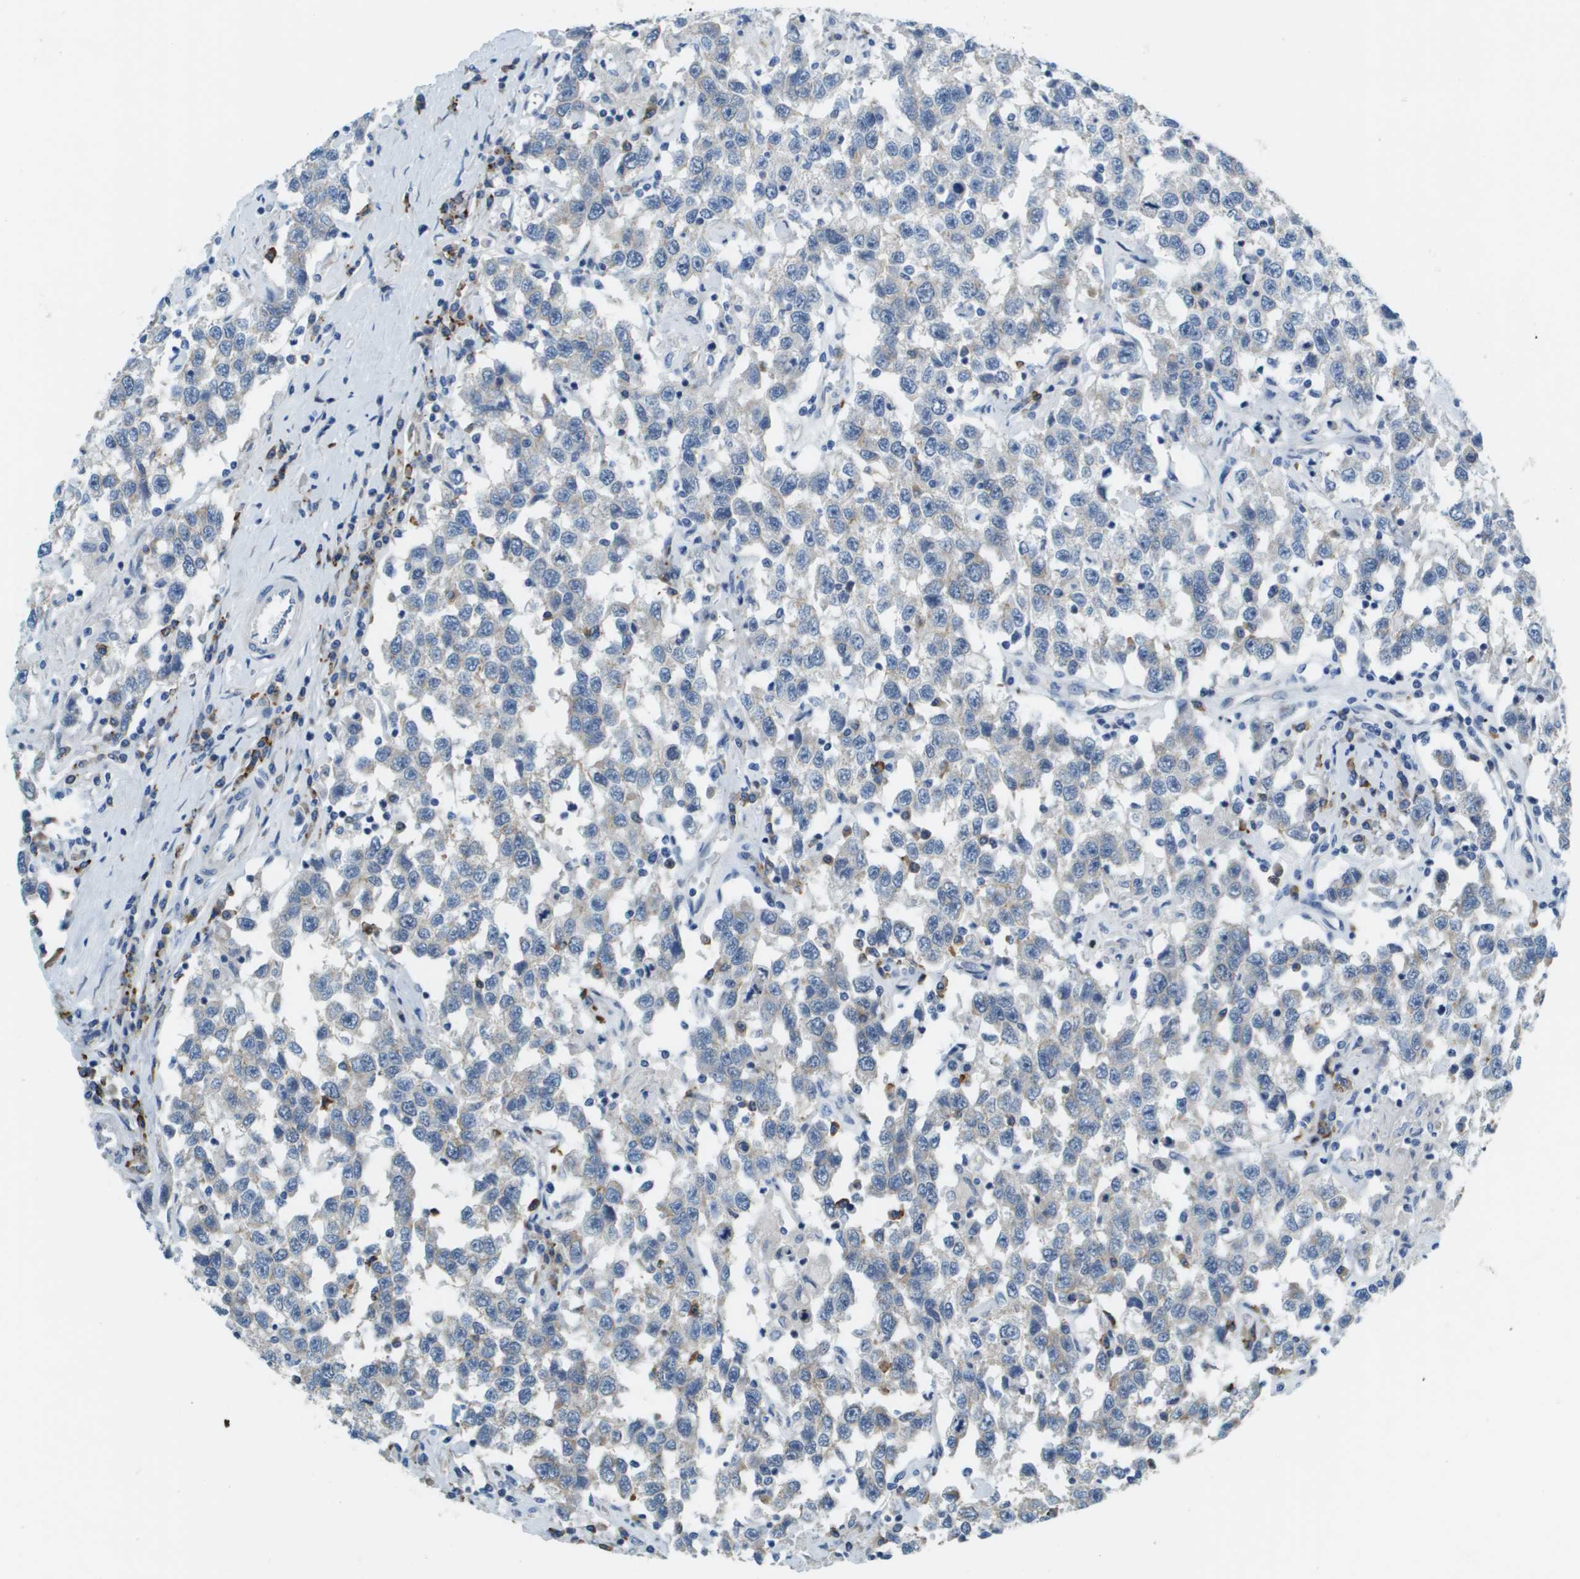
{"staining": {"intensity": "negative", "quantity": "none", "location": "none"}, "tissue": "testis cancer", "cell_type": "Tumor cells", "image_type": "cancer", "snomed": [{"axis": "morphology", "description": "Seminoma, NOS"}, {"axis": "topography", "description": "Testis"}], "caption": "Immunohistochemistry (IHC) histopathology image of human testis cancer (seminoma) stained for a protein (brown), which reveals no expression in tumor cells. (DAB (3,3'-diaminobenzidine) immunohistochemistry (IHC), high magnification).", "gene": "SDC1", "patient": {"sex": "male", "age": 41}}